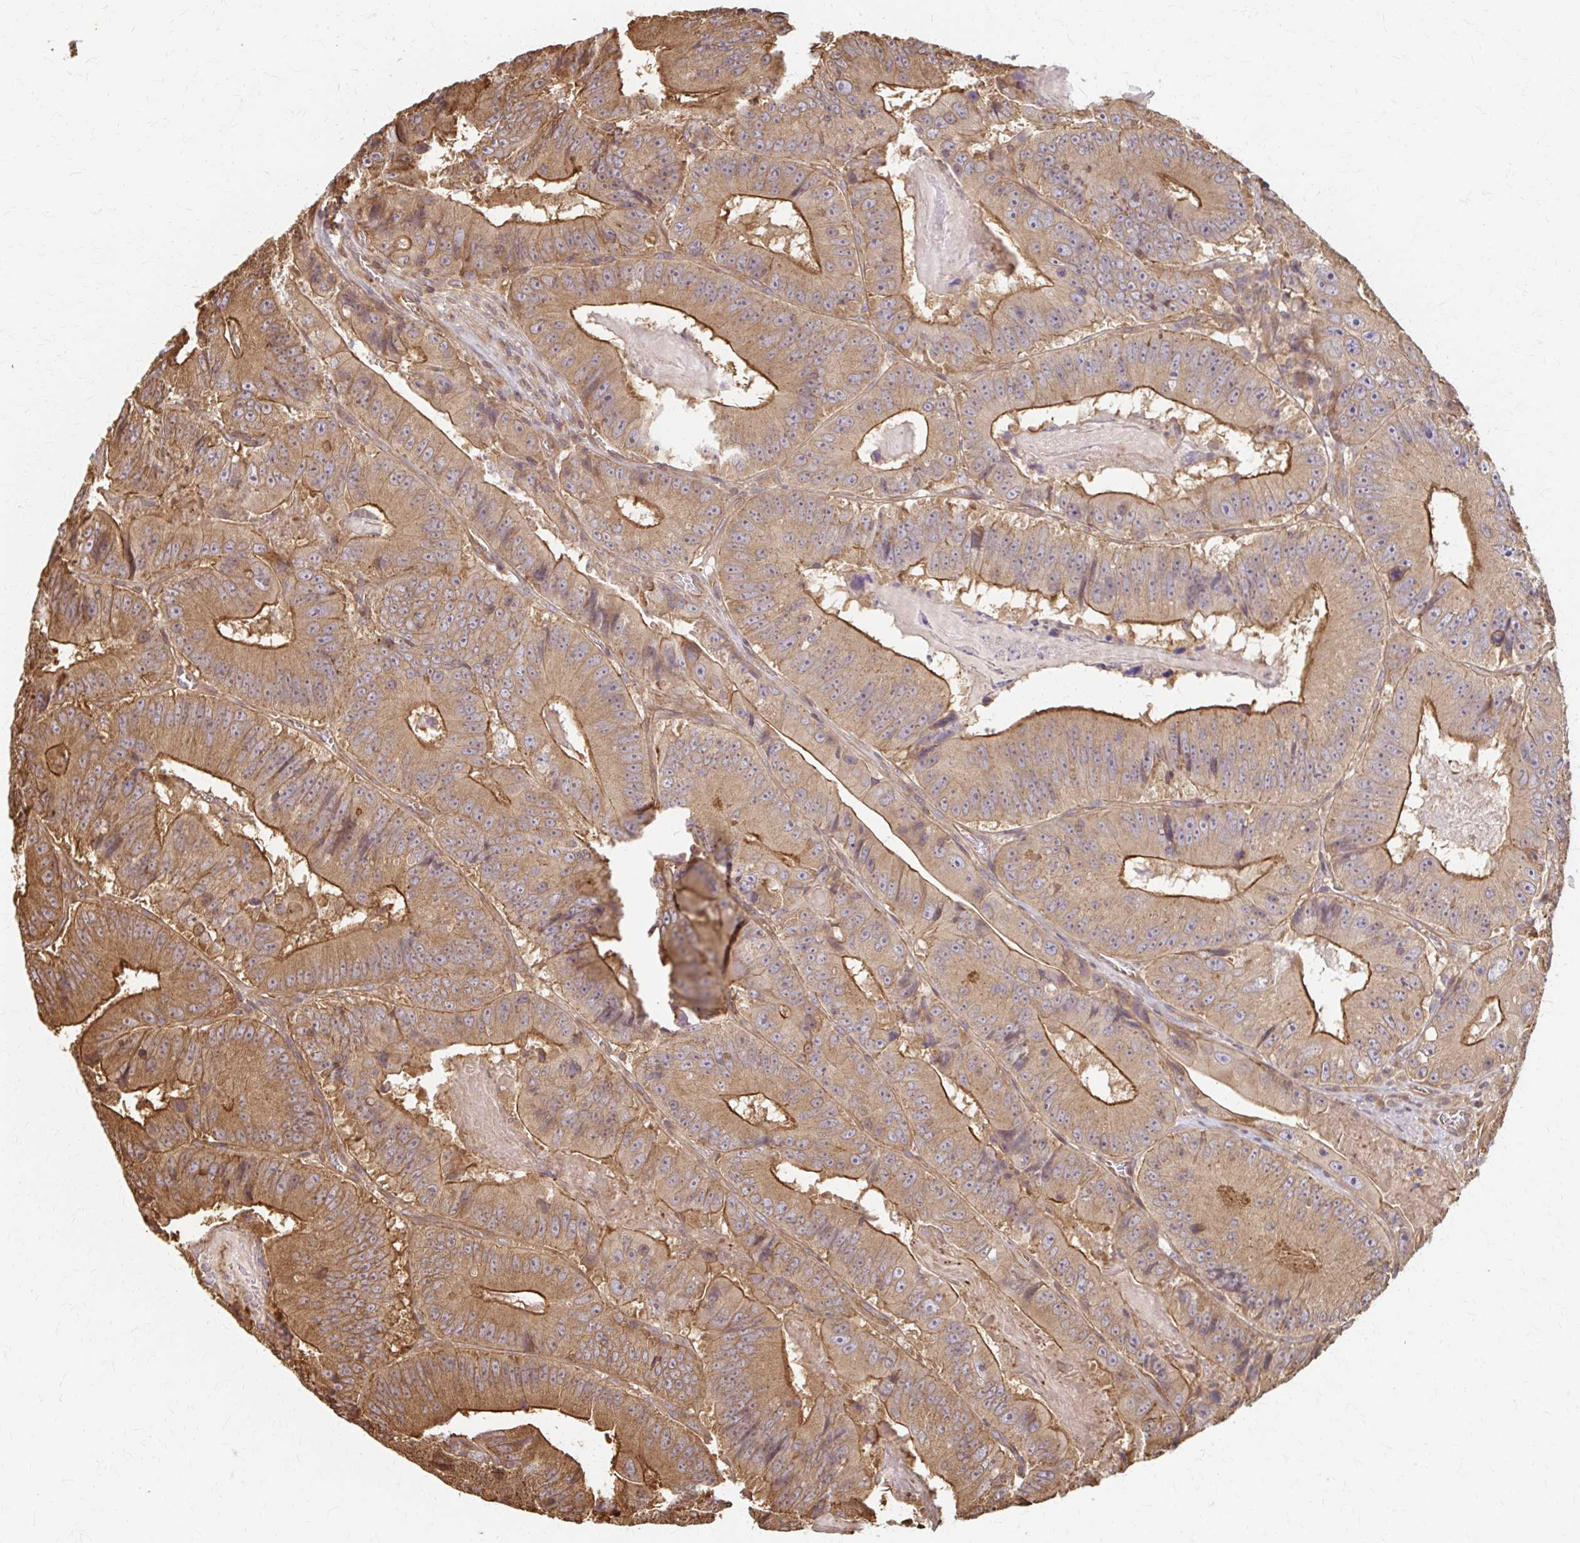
{"staining": {"intensity": "moderate", "quantity": ">75%", "location": "cytoplasmic/membranous"}, "tissue": "colorectal cancer", "cell_type": "Tumor cells", "image_type": "cancer", "snomed": [{"axis": "morphology", "description": "Adenocarcinoma, NOS"}, {"axis": "topography", "description": "Colon"}], "caption": "A medium amount of moderate cytoplasmic/membranous staining is present in about >75% of tumor cells in colorectal cancer (adenocarcinoma) tissue.", "gene": "ARHGAP35", "patient": {"sex": "female", "age": 86}}